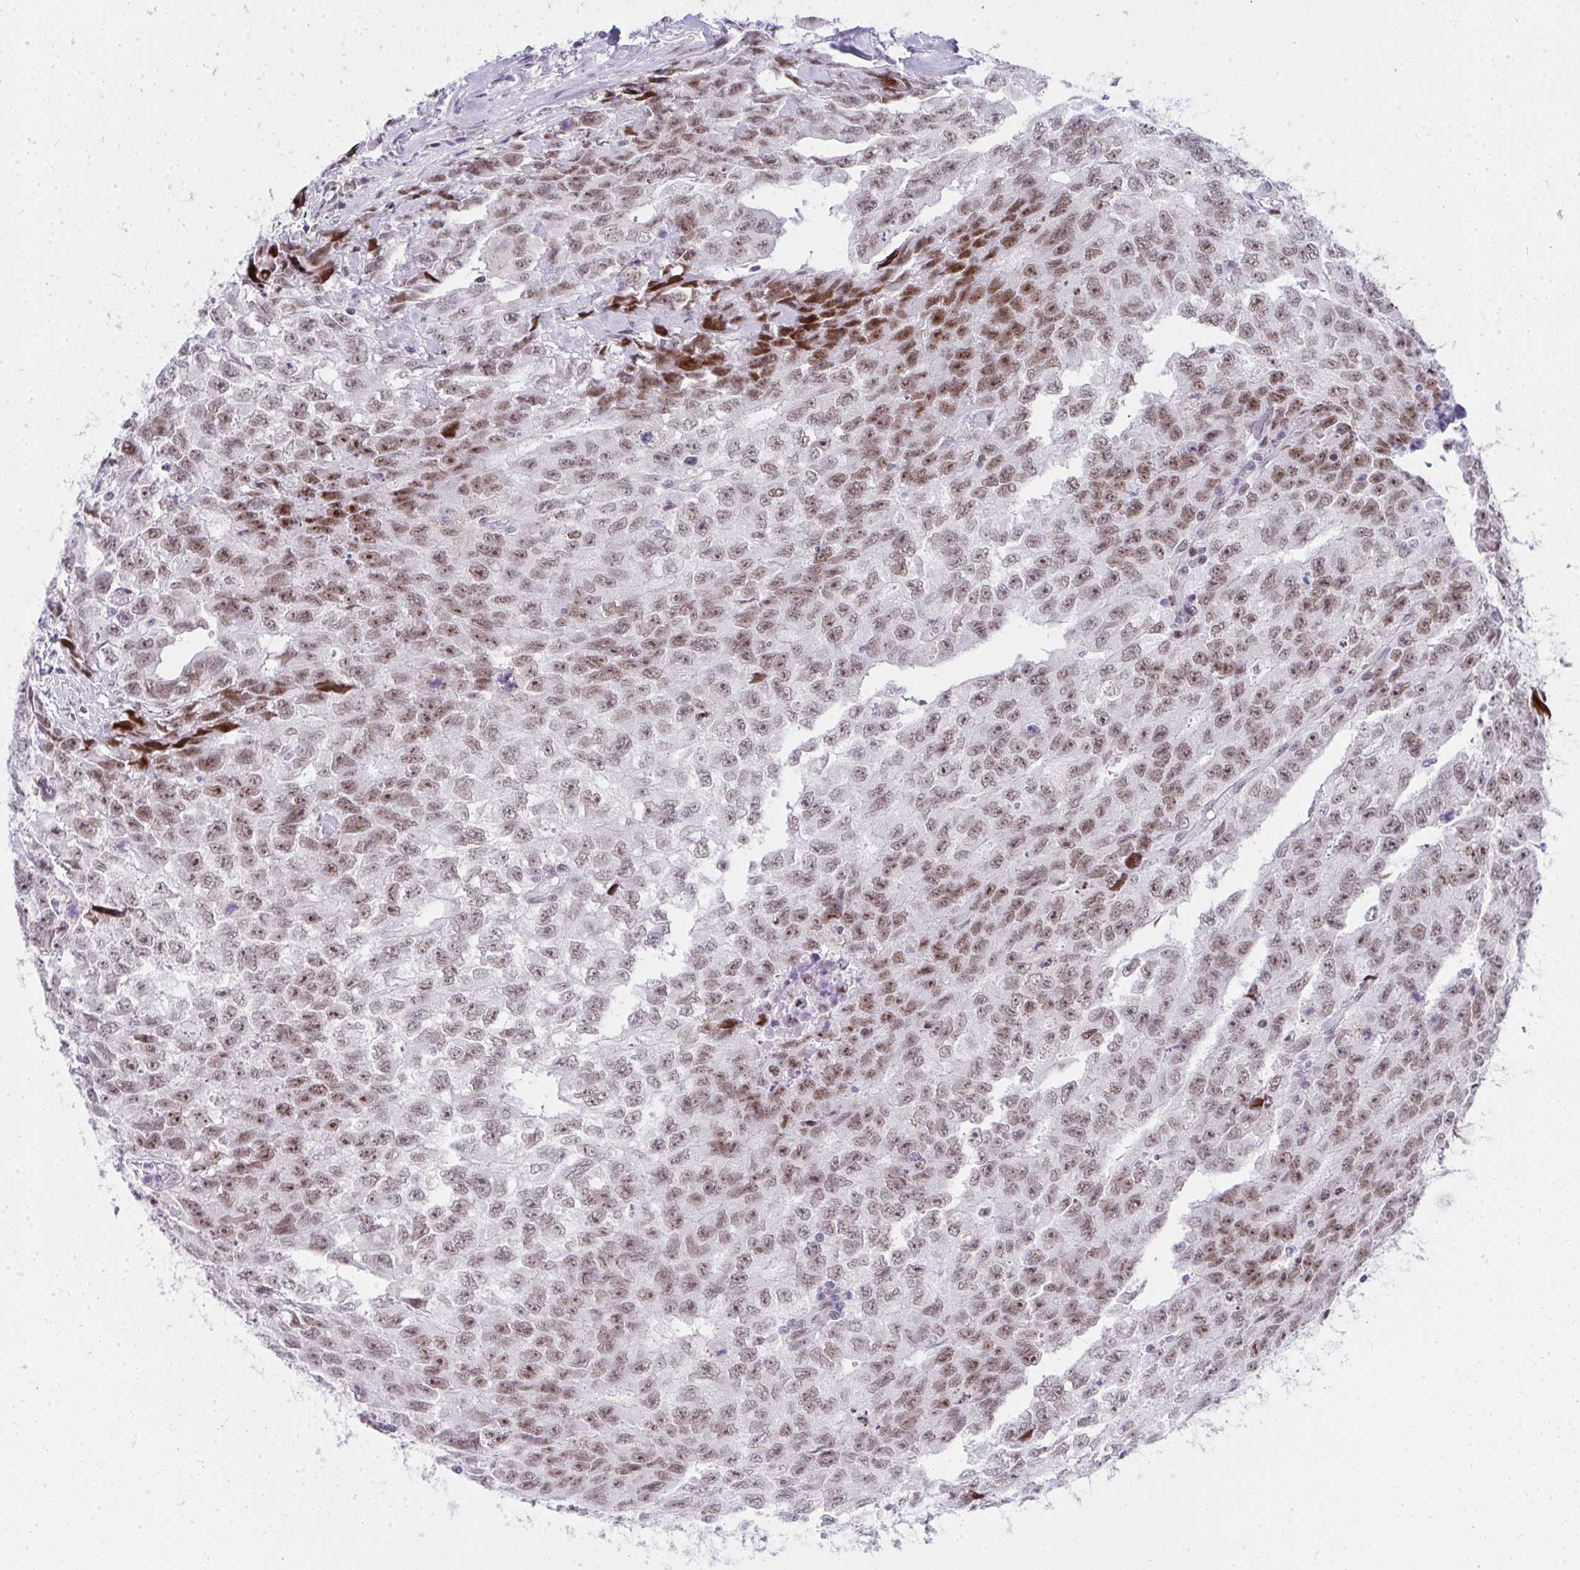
{"staining": {"intensity": "moderate", "quantity": ">75%", "location": "nuclear"}, "tissue": "testis cancer", "cell_type": "Tumor cells", "image_type": "cancer", "snomed": [{"axis": "morphology", "description": "Carcinoma, Embryonal, NOS"}, {"axis": "morphology", "description": "Teratoma, malignant, NOS"}, {"axis": "topography", "description": "Testis"}], "caption": "Approximately >75% of tumor cells in embryonal carcinoma (testis) show moderate nuclear protein positivity as visualized by brown immunohistochemical staining.", "gene": "GLDN", "patient": {"sex": "male", "age": 24}}